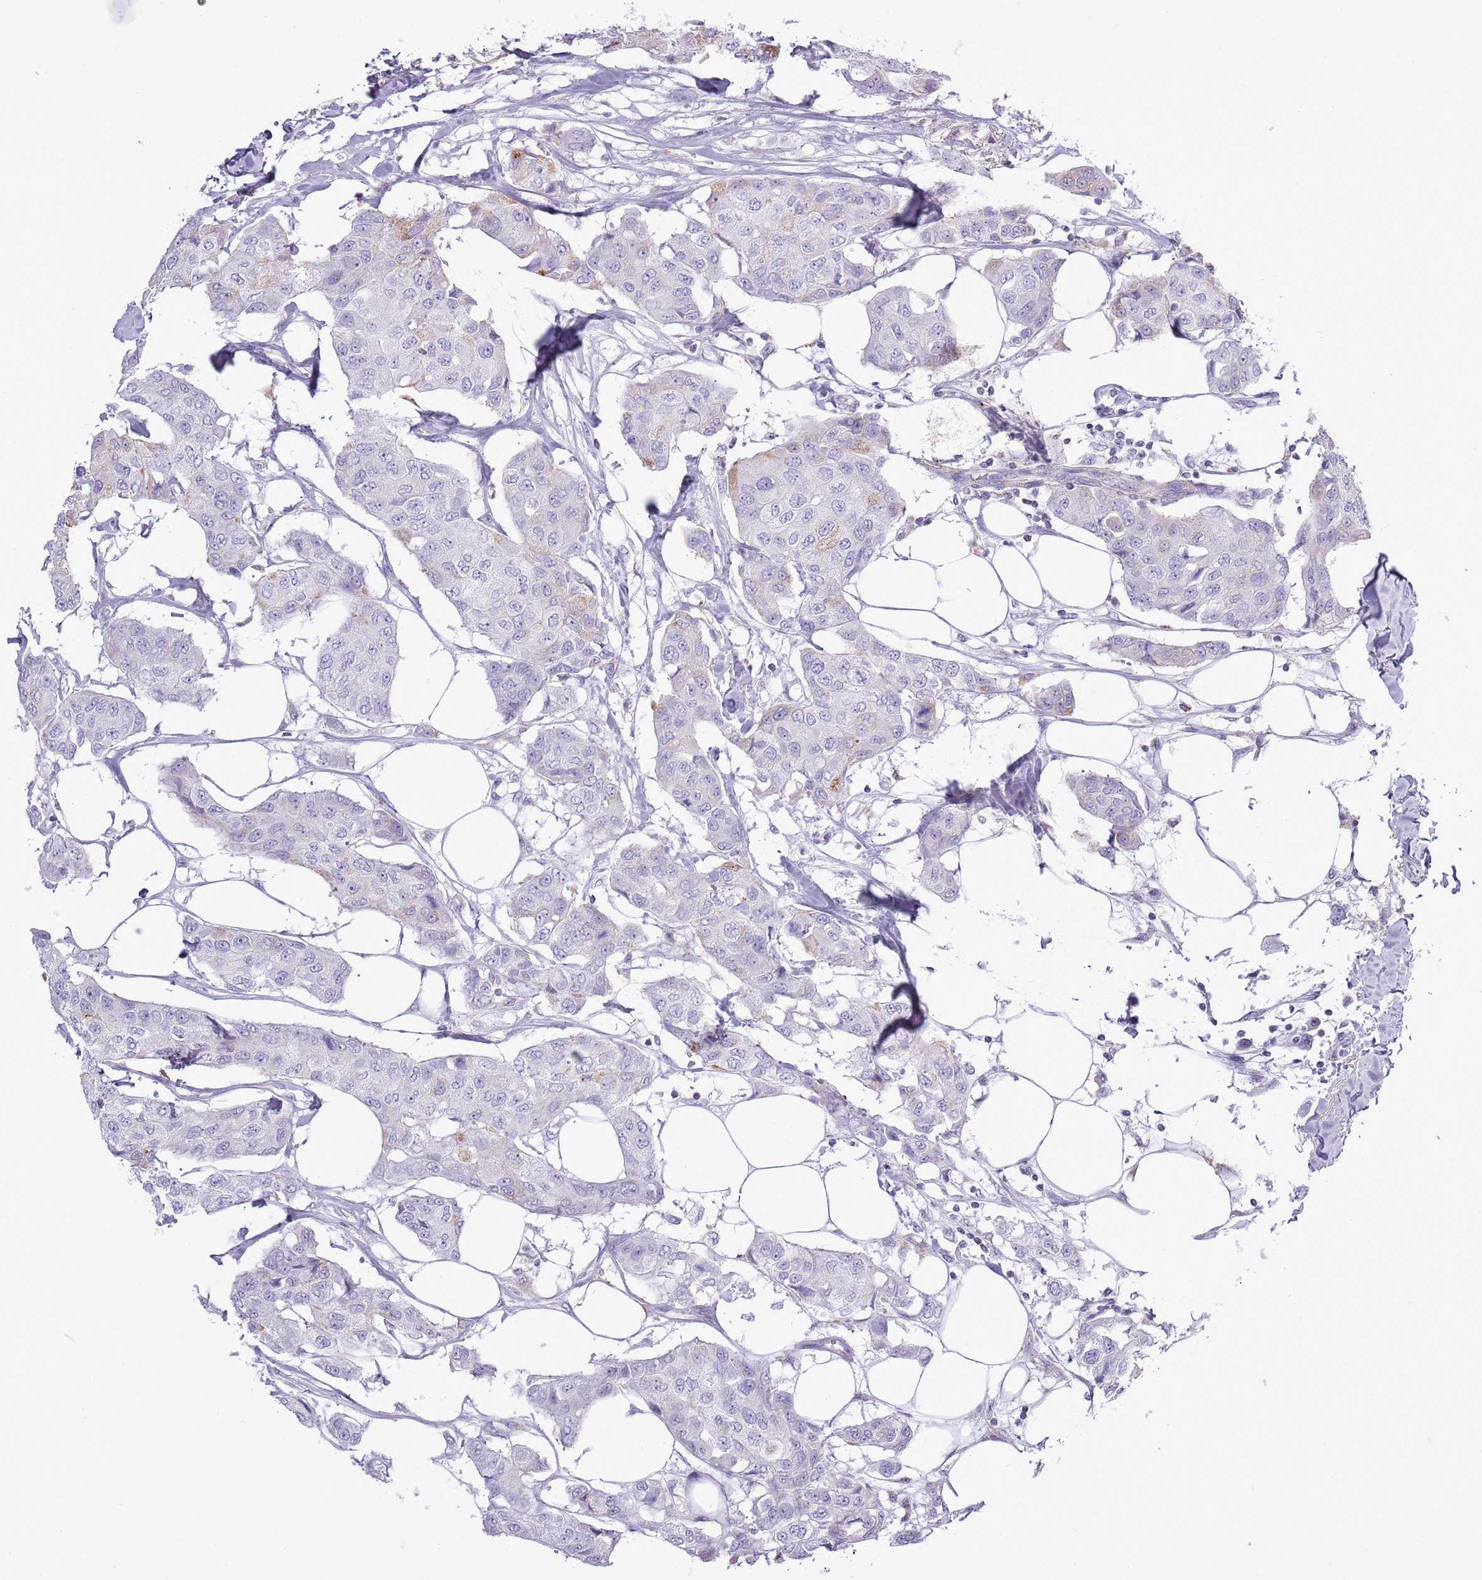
{"staining": {"intensity": "negative", "quantity": "none", "location": "none"}, "tissue": "breast cancer", "cell_type": "Tumor cells", "image_type": "cancer", "snomed": [{"axis": "morphology", "description": "Duct carcinoma"}, {"axis": "topography", "description": "Breast"}], "caption": "An immunohistochemistry (IHC) photomicrograph of breast cancer (infiltrating ductal carcinoma) is shown. There is no staining in tumor cells of breast cancer (infiltrating ductal carcinoma).", "gene": "SLC23A1", "patient": {"sex": "female", "age": 80}}